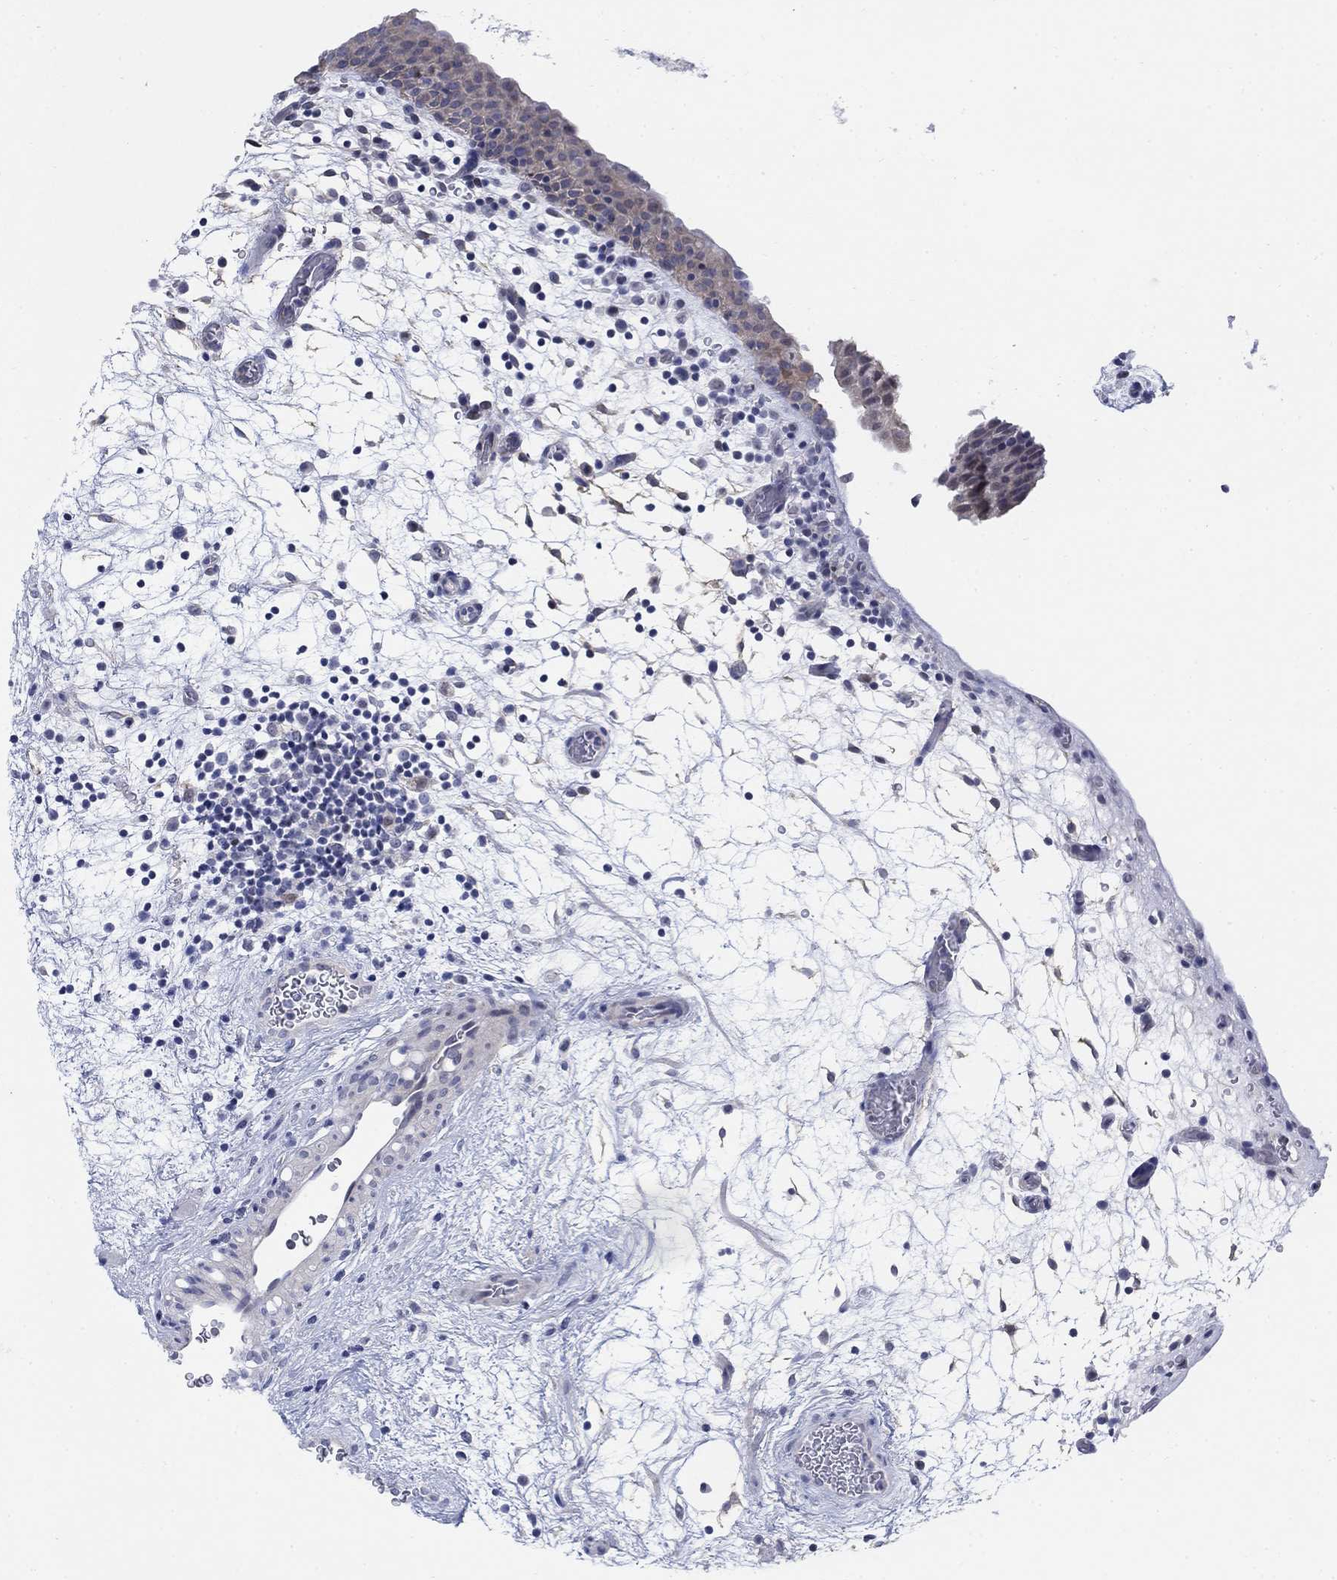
{"staining": {"intensity": "negative", "quantity": "none", "location": "none"}, "tissue": "urinary bladder", "cell_type": "Urothelial cells", "image_type": "normal", "snomed": [{"axis": "morphology", "description": "Normal tissue, NOS"}, {"axis": "topography", "description": "Urinary bladder"}], "caption": "Immunohistochemistry histopathology image of normal urinary bladder: human urinary bladder stained with DAB shows no significant protein positivity in urothelial cells. Brightfield microscopy of immunohistochemistry stained with DAB (3,3'-diaminobenzidine) (brown) and hematoxylin (blue), captured at high magnification.", "gene": "MYO3A", "patient": {"sex": "male", "age": 37}}